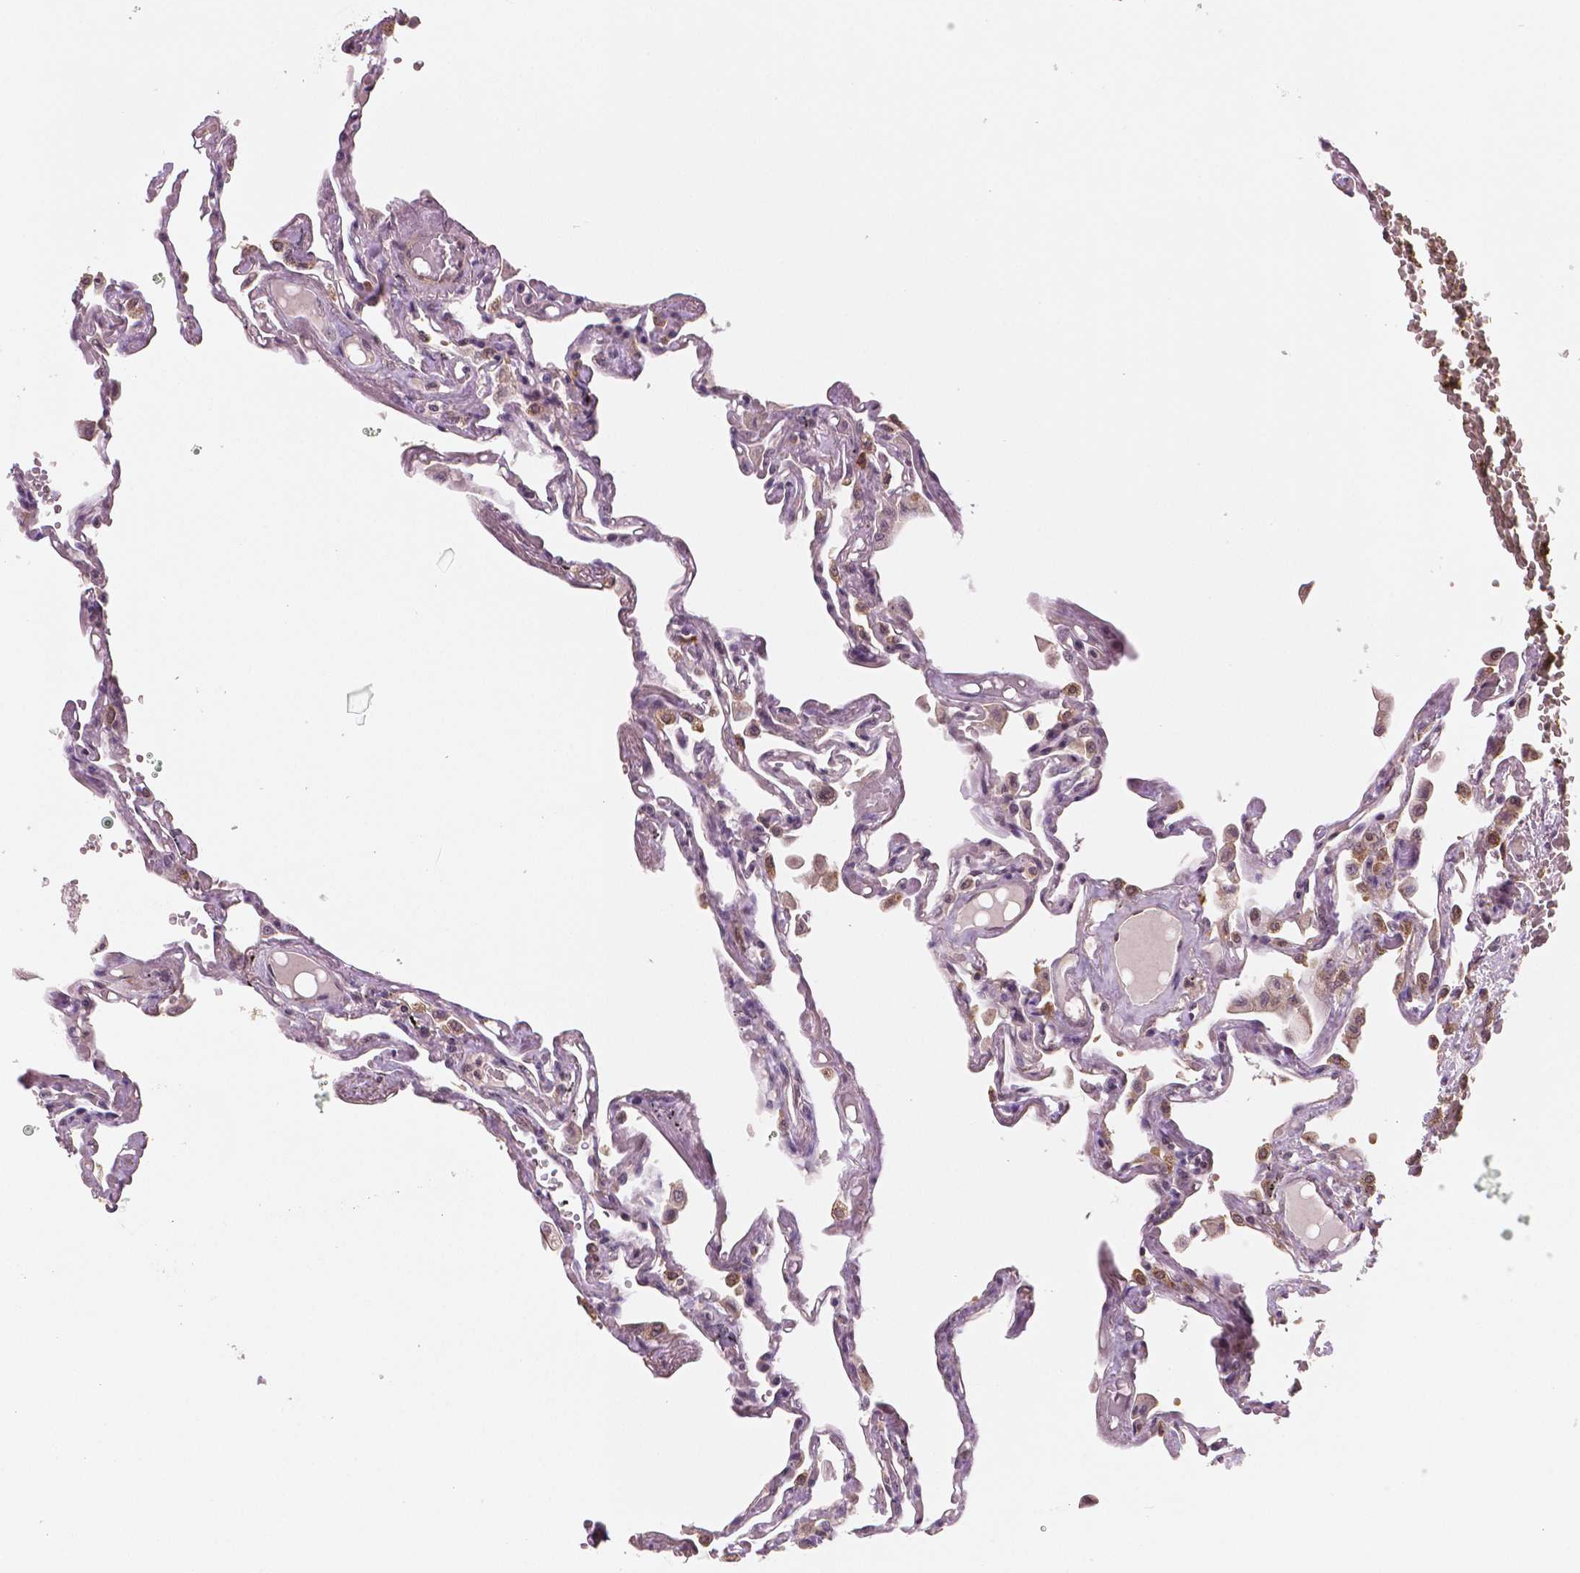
{"staining": {"intensity": "moderate", "quantity": "25%-75%", "location": "cytoplasmic/membranous,nuclear"}, "tissue": "lung", "cell_type": "Alveolar cells", "image_type": "normal", "snomed": [{"axis": "morphology", "description": "Normal tissue, NOS"}, {"axis": "morphology", "description": "Adenocarcinoma, NOS"}, {"axis": "topography", "description": "Cartilage tissue"}, {"axis": "topography", "description": "Lung"}], "caption": "Immunohistochemistry (IHC) of unremarkable human lung demonstrates medium levels of moderate cytoplasmic/membranous,nuclear expression in approximately 25%-75% of alveolar cells. (IHC, brightfield microscopy, high magnification).", "gene": "STAT3", "patient": {"sex": "female", "age": 67}}